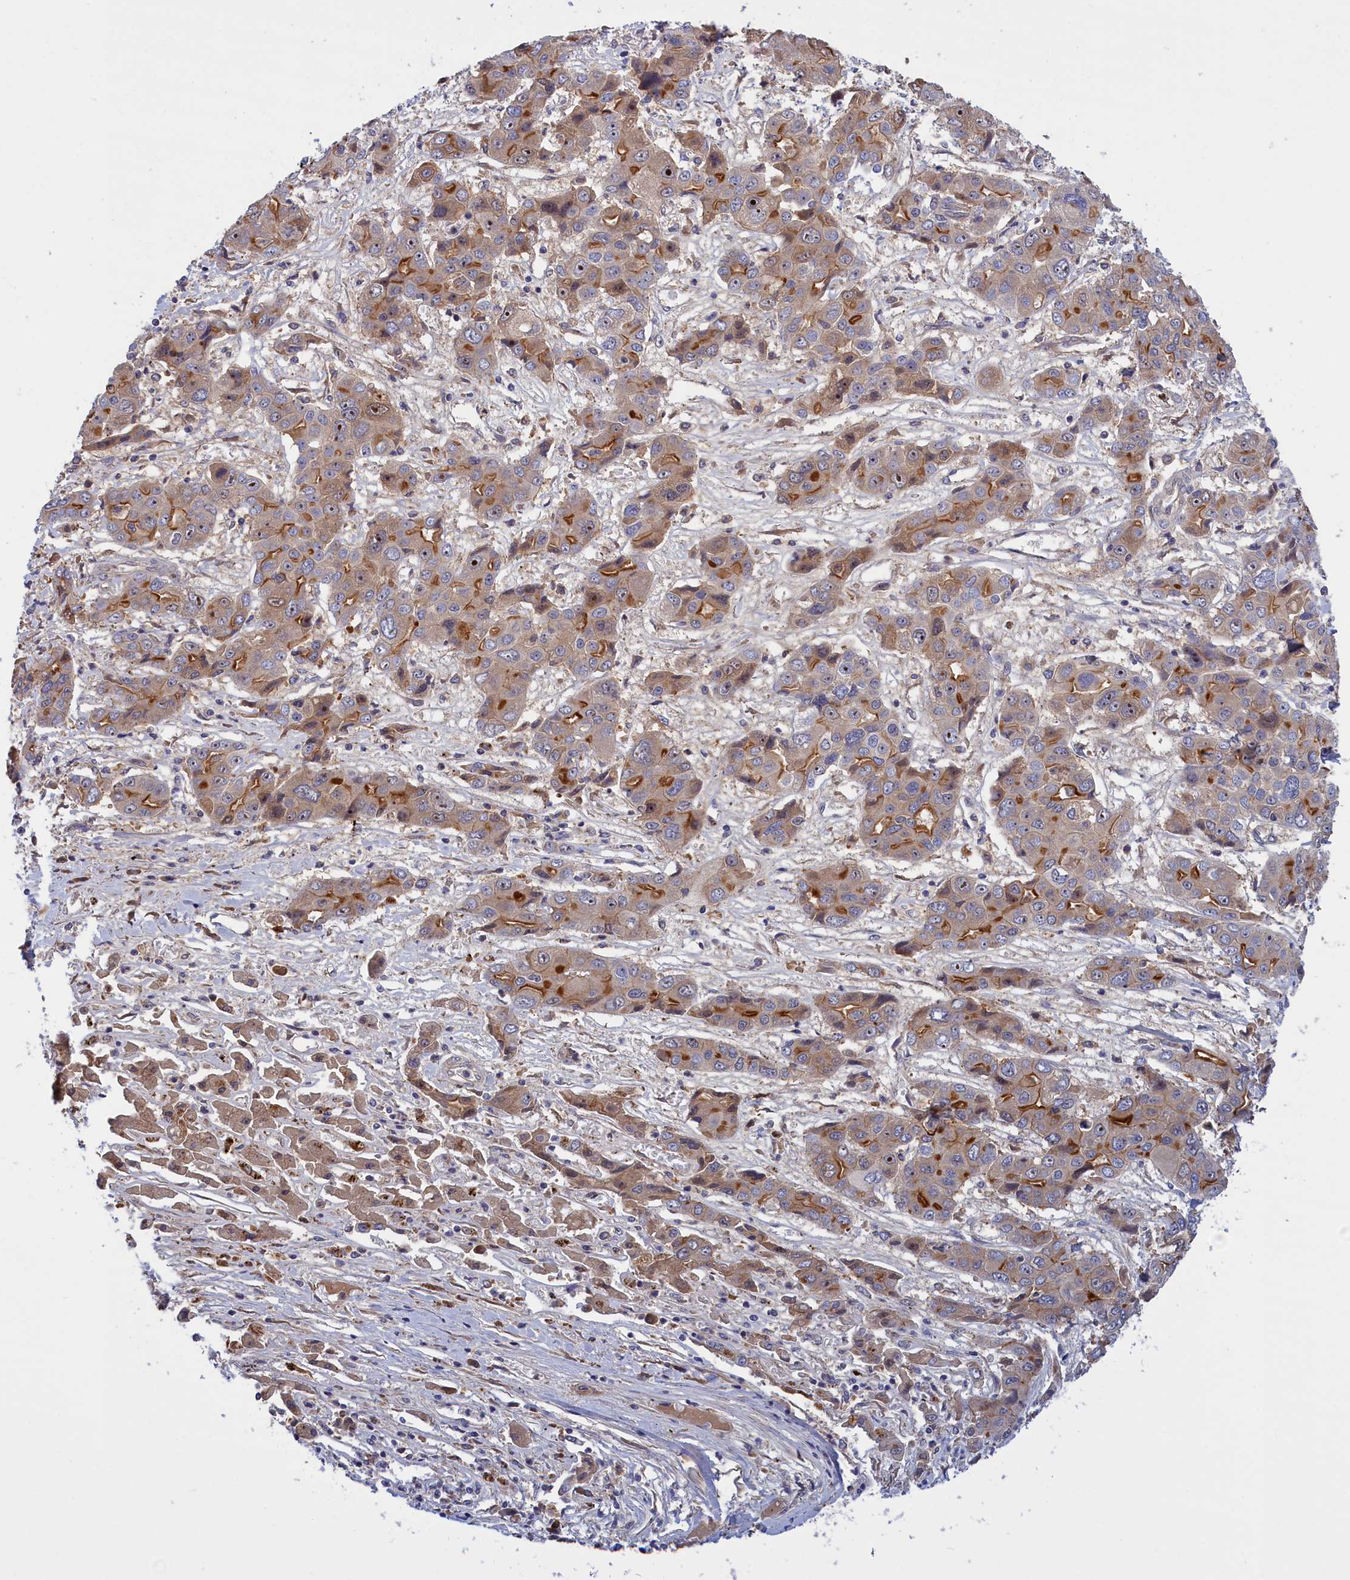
{"staining": {"intensity": "moderate", "quantity": "25%-75%", "location": "cytoplasmic/membranous"}, "tissue": "liver cancer", "cell_type": "Tumor cells", "image_type": "cancer", "snomed": [{"axis": "morphology", "description": "Cholangiocarcinoma"}, {"axis": "topography", "description": "Liver"}], "caption": "Brown immunohistochemical staining in liver cholangiocarcinoma exhibits moderate cytoplasmic/membranous positivity in about 25%-75% of tumor cells. (IHC, brightfield microscopy, high magnification).", "gene": "CRACD", "patient": {"sex": "male", "age": 67}}